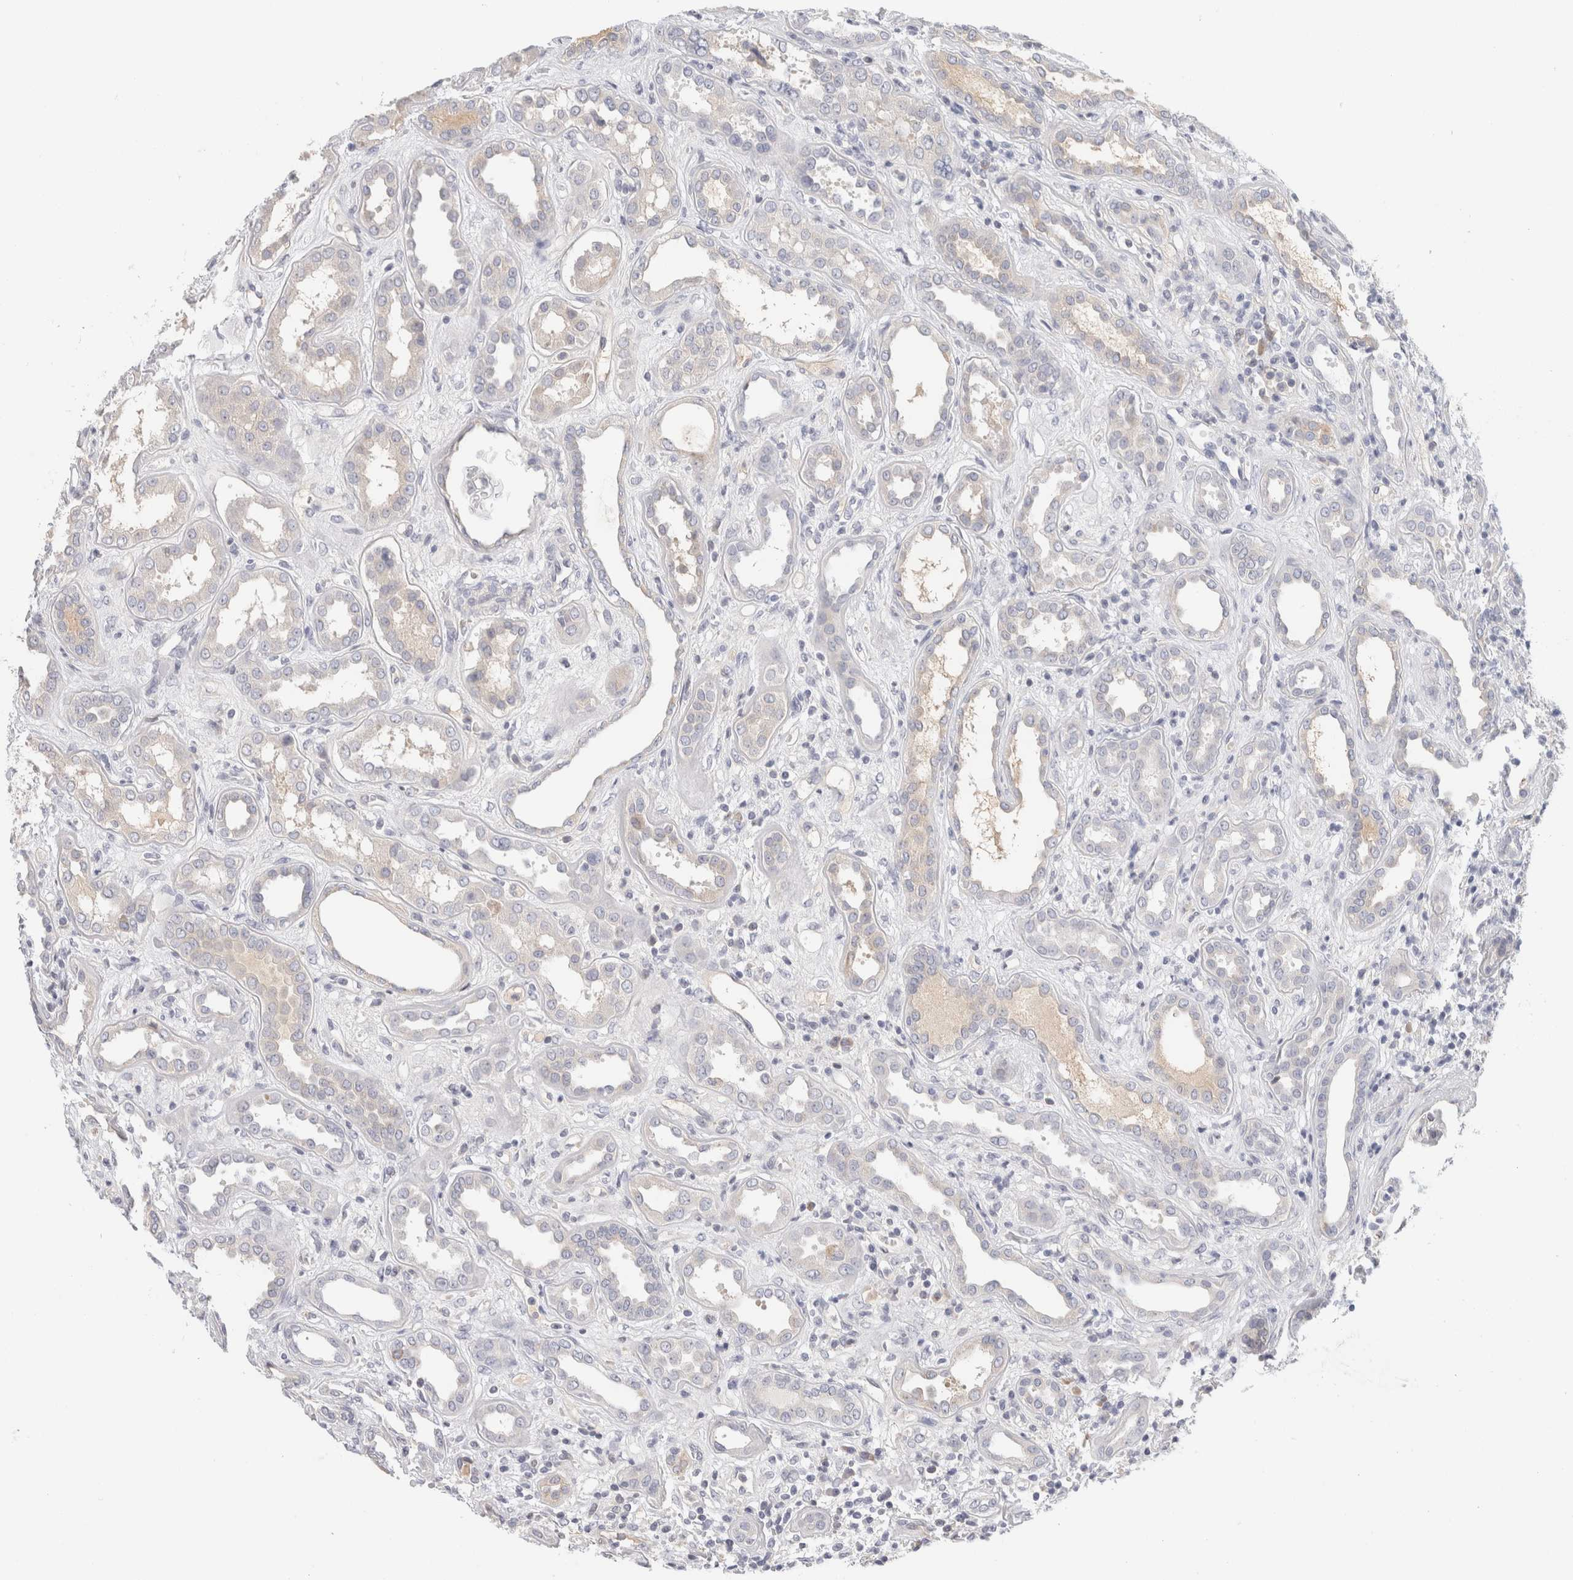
{"staining": {"intensity": "moderate", "quantity": "<25%", "location": "cytoplasmic/membranous"}, "tissue": "kidney", "cell_type": "Cells in glomeruli", "image_type": "normal", "snomed": [{"axis": "morphology", "description": "Normal tissue, NOS"}, {"axis": "topography", "description": "Kidney"}], "caption": "This image displays immunohistochemistry staining of unremarkable kidney, with low moderate cytoplasmic/membranous expression in approximately <25% of cells in glomeruli.", "gene": "STK31", "patient": {"sex": "male", "age": 59}}